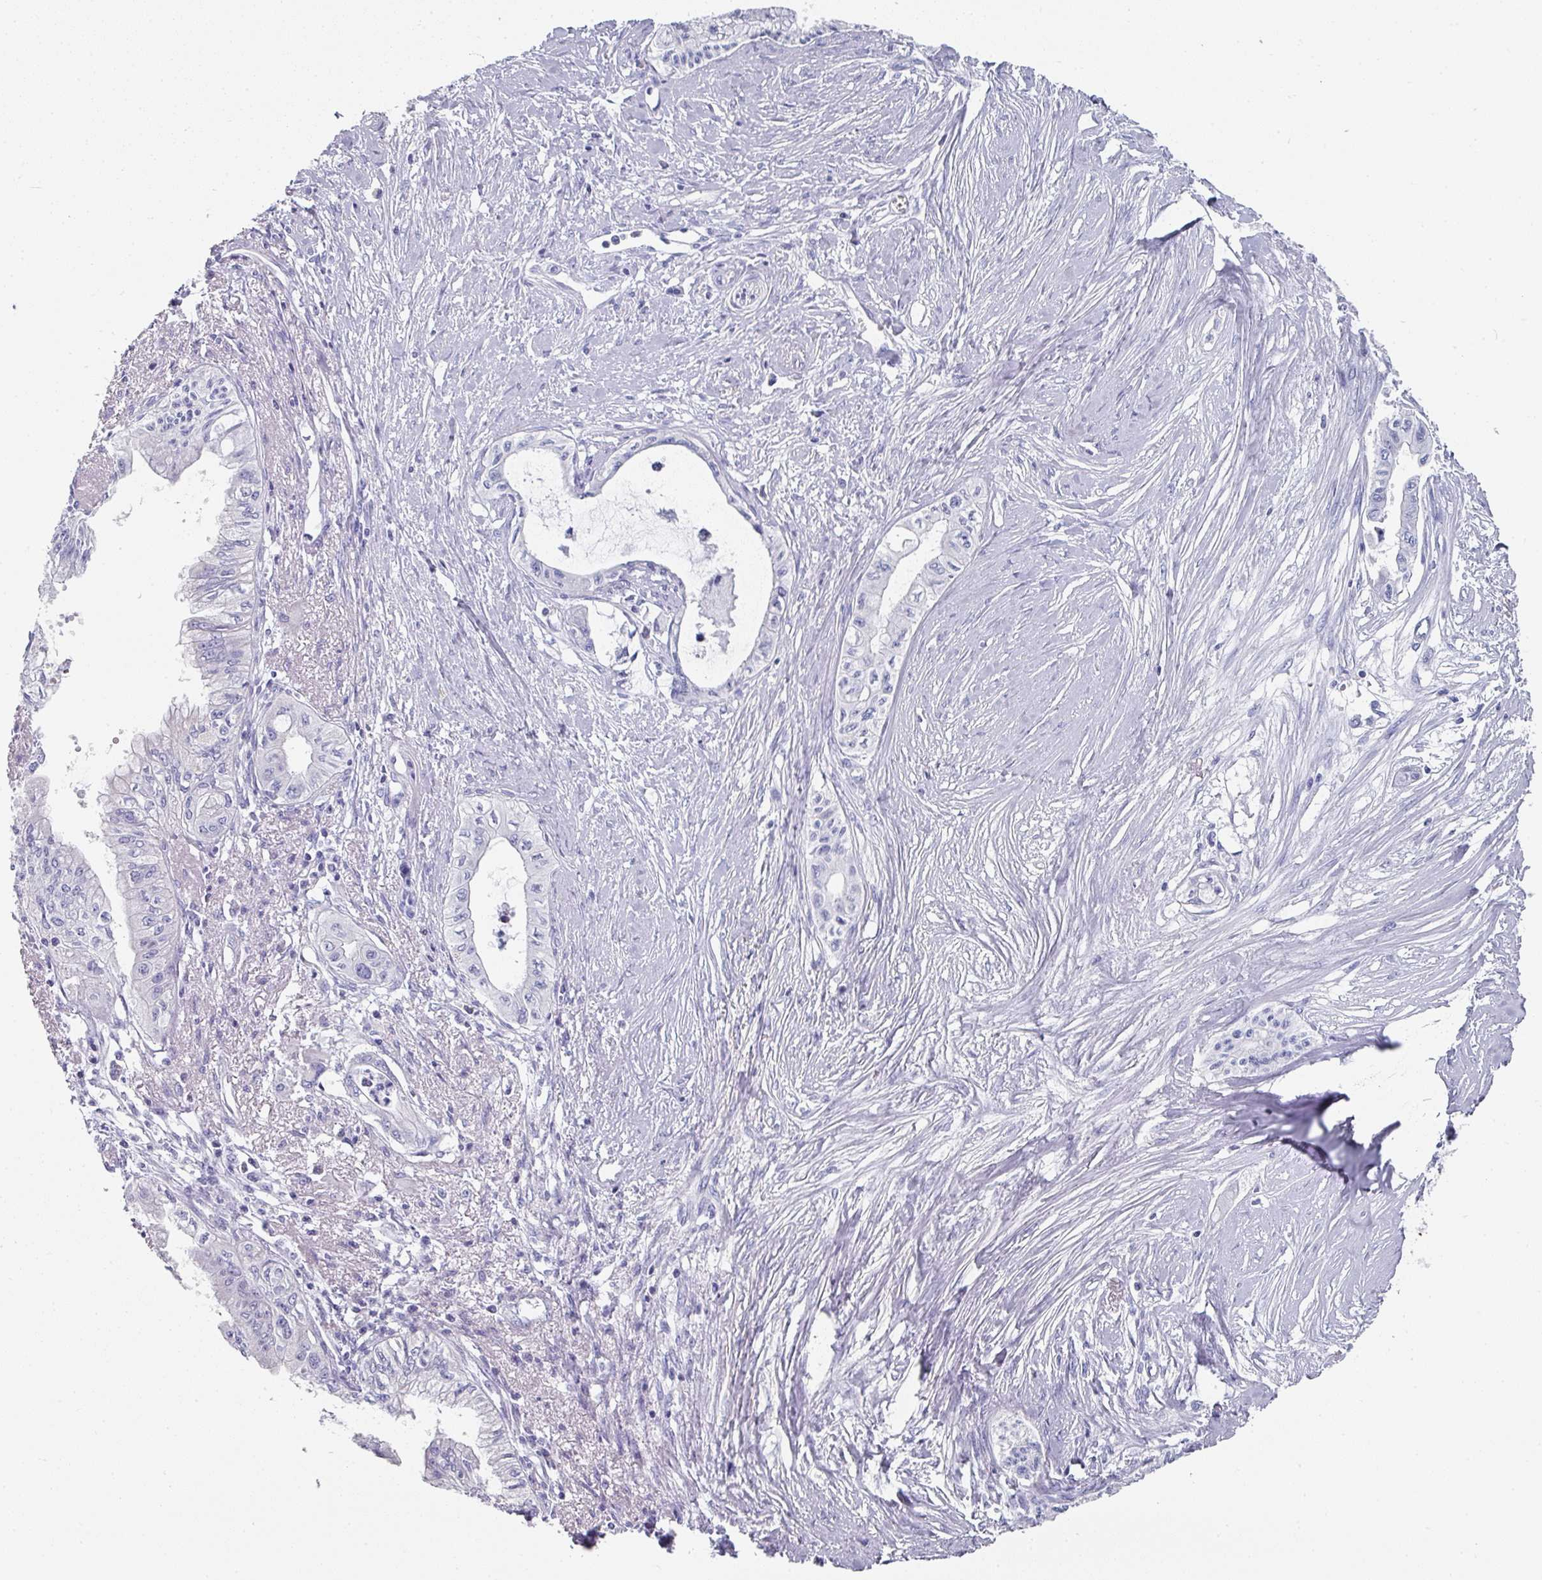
{"staining": {"intensity": "negative", "quantity": "none", "location": "none"}, "tissue": "pancreatic cancer", "cell_type": "Tumor cells", "image_type": "cancer", "snomed": [{"axis": "morphology", "description": "Adenocarcinoma, NOS"}, {"axis": "topography", "description": "Pancreas"}], "caption": "IHC image of neoplastic tissue: pancreatic cancer stained with DAB shows no significant protein positivity in tumor cells.", "gene": "SETBP1", "patient": {"sex": "male", "age": 71}}